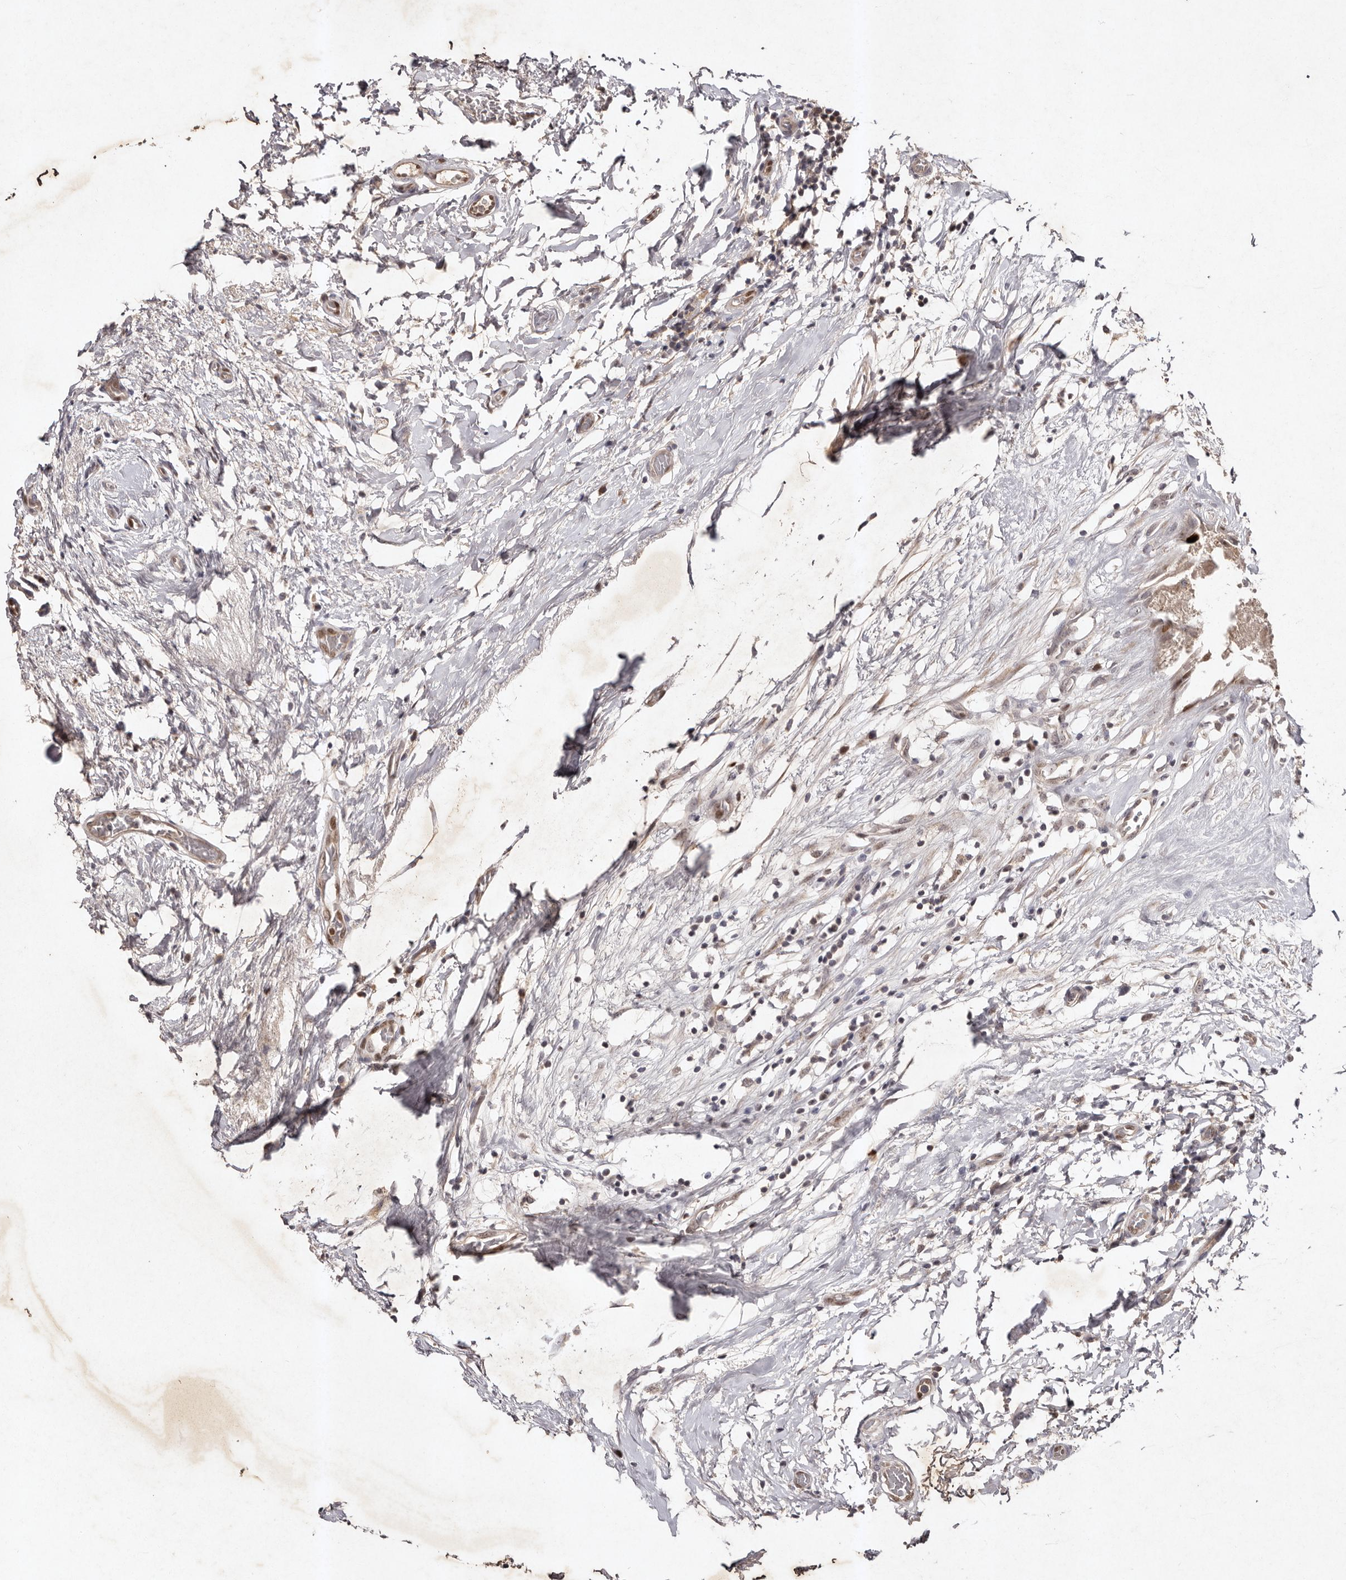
{"staining": {"intensity": "strong", "quantity": "<25%", "location": "nuclear"}, "tissue": "breast cancer", "cell_type": "Tumor cells", "image_type": "cancer", "snomed": [{"axis": "morphology", "description": "Duct carcinoma"}, {"axis": "topography", "description": "Breast"}], "caption": "There is medium levels of strong nuclear expression in tumor cells of breast cancer (invasive ductal carcinoma), as demonstrated by immunohistochemical staining (brown color).", "gene": "KLF7", "patient": {"sex": "female", "age": 62}}